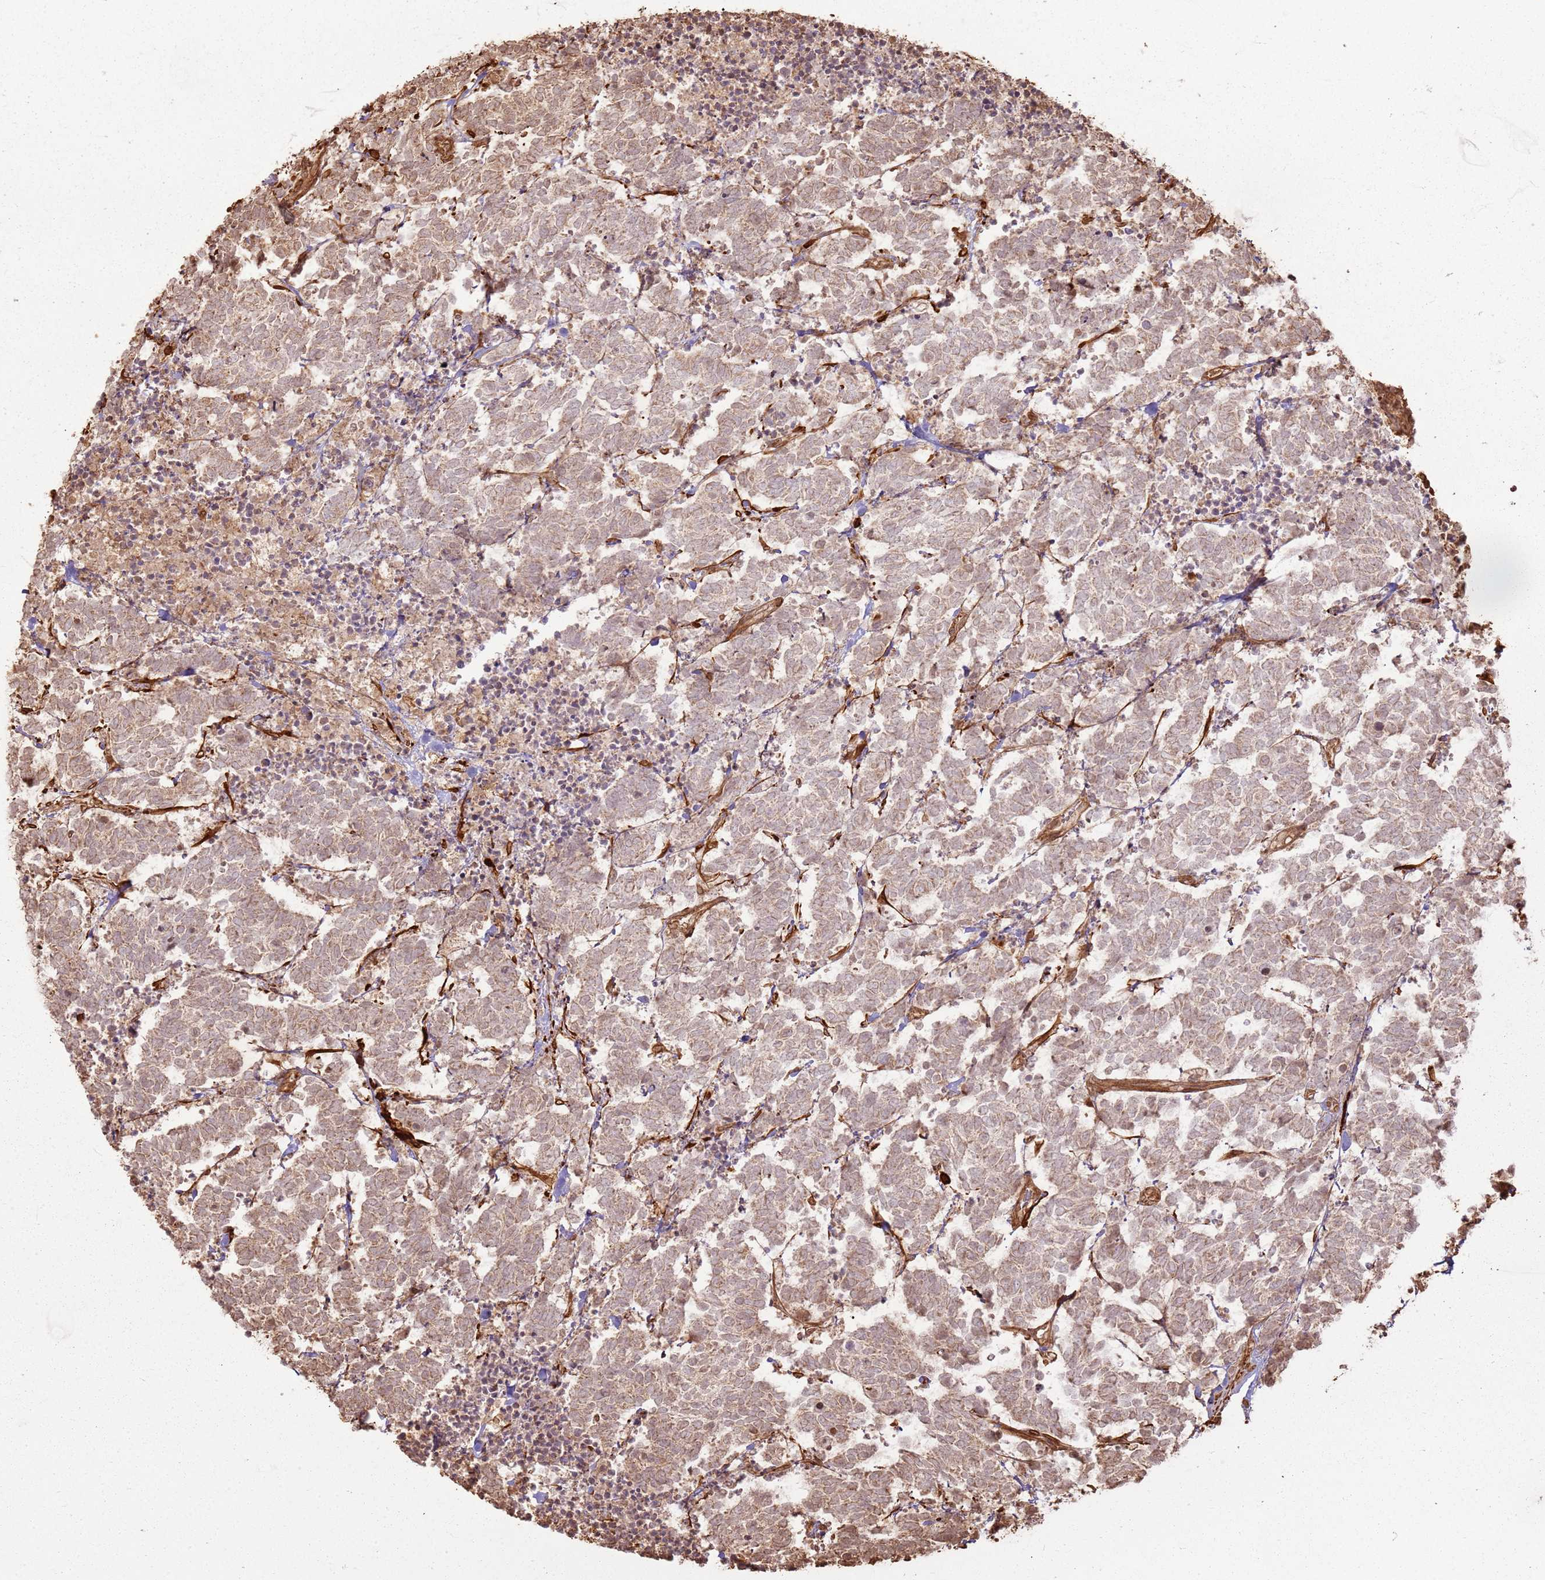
{"staining": {"intensity": "weak", "quantity": ">75%", "location": "cytoplasmic/membranous"}, "tissue": "carcinoid", "cell_type": "Tumor cells", "image_type": "cancer", "snomed": [{"axis": "morphology", "description": "Carcinoma, NOS"}, {"axis": "morphology", "description": "Carcinoid, malignant, NOS"}, {"axis": "topography", "description": "Prostate"}], "caption": "Carcinoma stained for a protein (brown) shows weak cytoplasmic/membranous positive expression in approximately >75% of tumor cells.", "gene": "DDX59", "patient": {"sex": "male", "age": 57}}